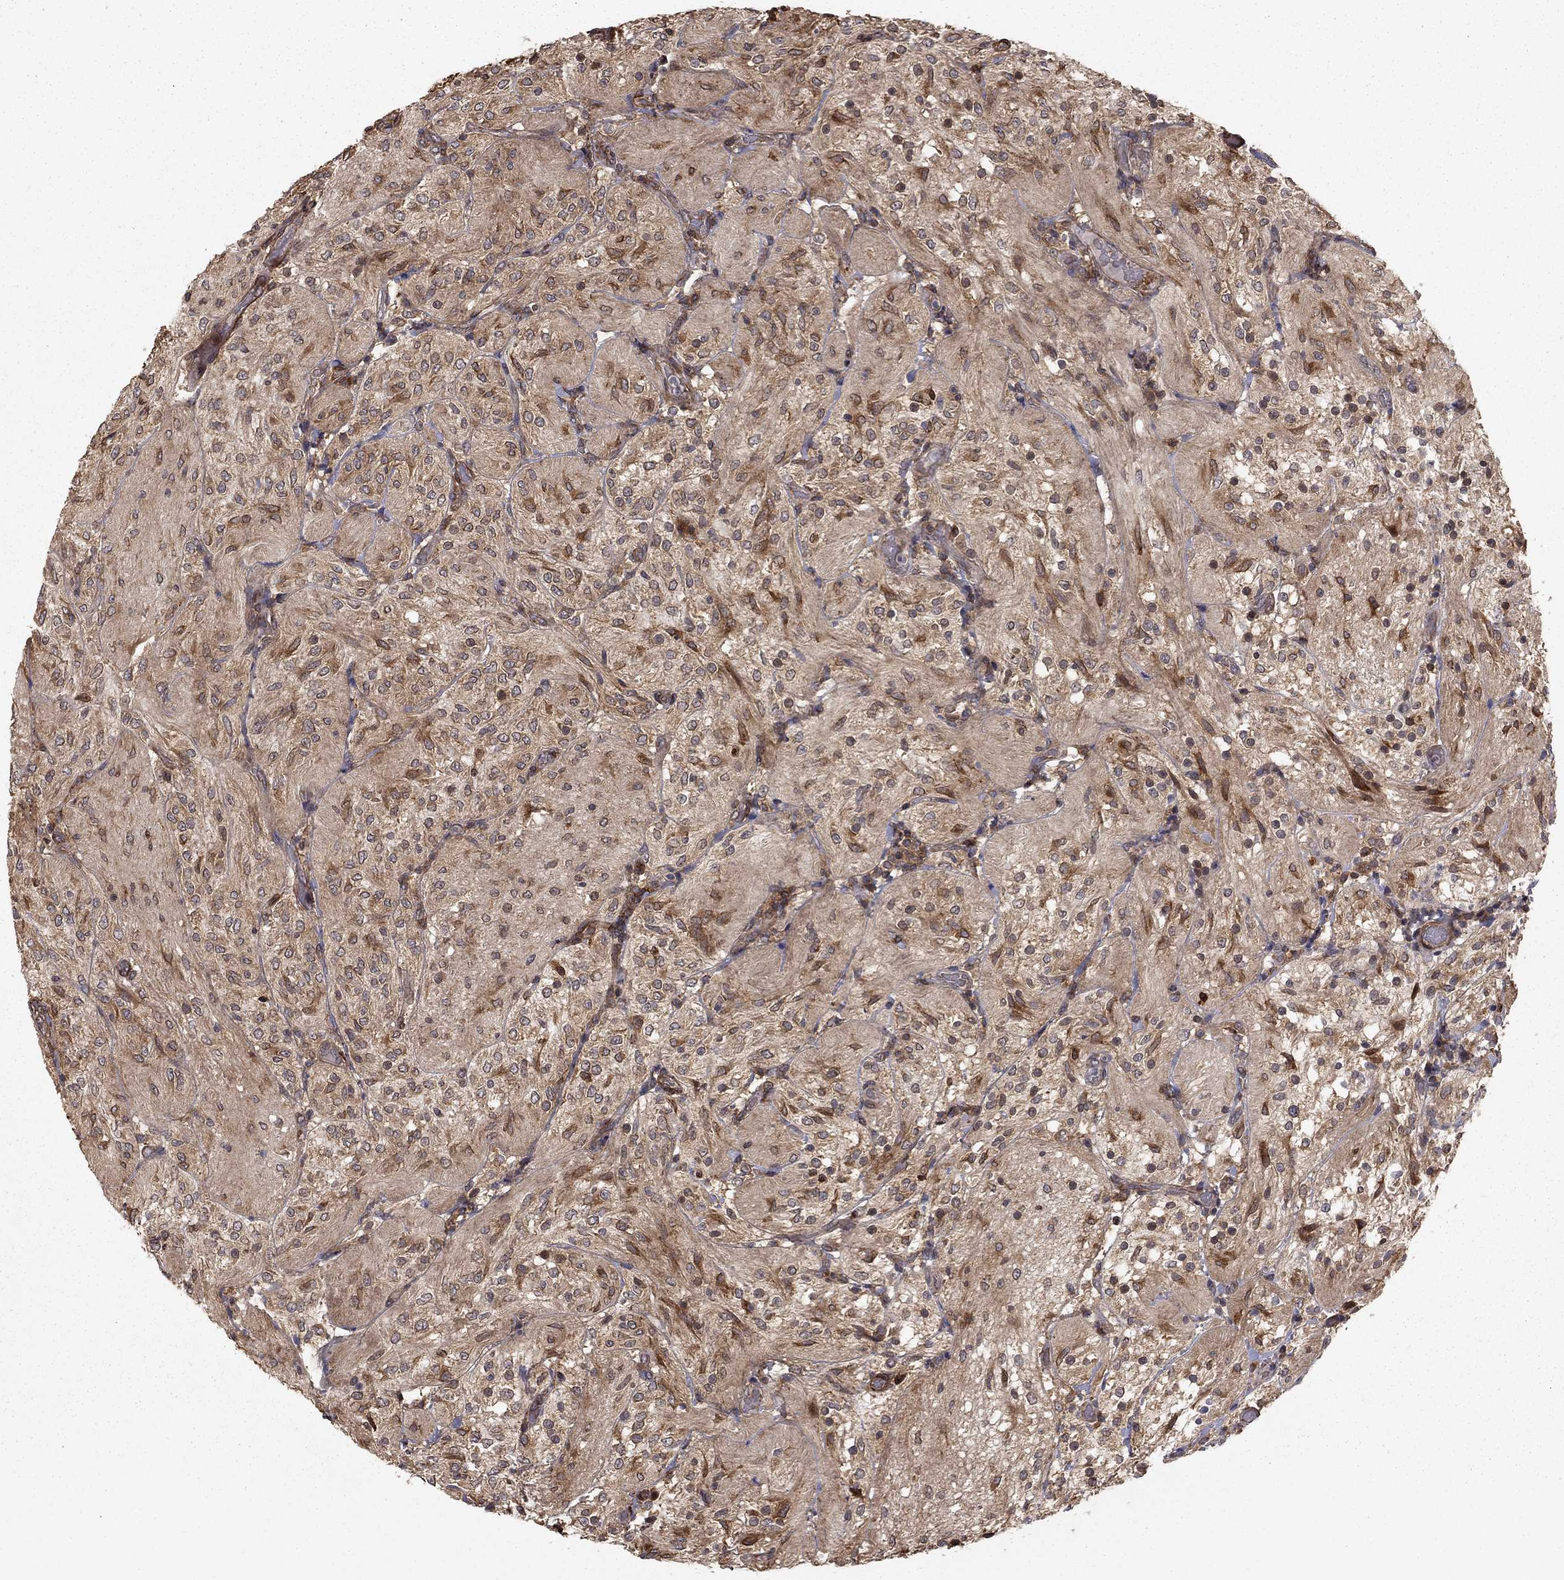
{"staining": {"intensity": "moderate", "quantity": "<25%", "location": "cytoplasmic/membranous"}, "tissue": "glioma", "cell_type": "Tumor cells", "image_type": "cancer", "snomed": [{"axis": "morphology", "description": "Glioma, malignant, Low grade"}, {"axis": "topography", "description": "Brain"}], "caption": "Moderate cytoplasmic/membranous expression is present in about <25% of tumor cells in glioma.", "gene": "HABP4", "patient": {"sex": "male", "age": 3}}